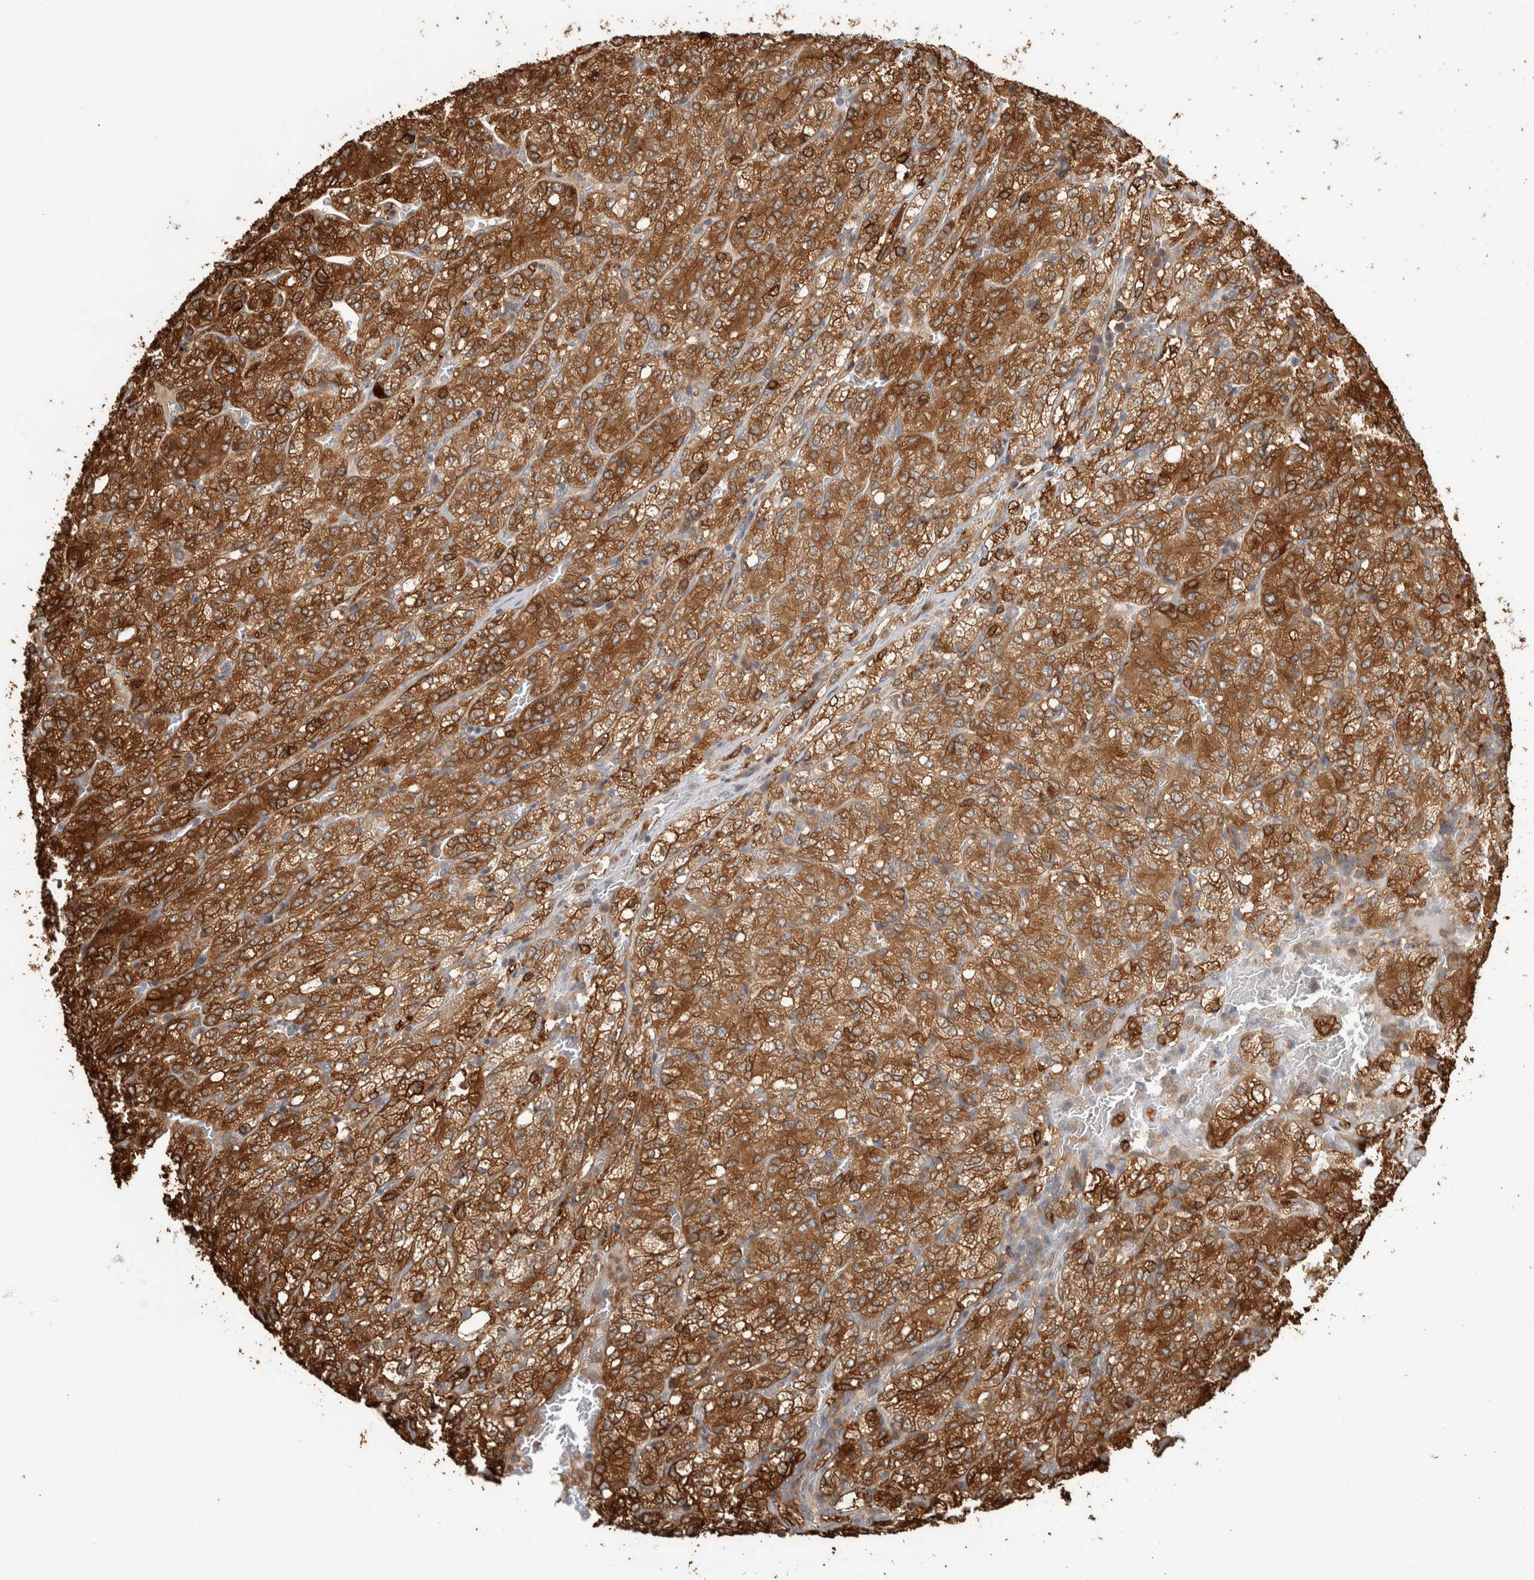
{"staining": {"intensity": "strong", "quantity": ">75%", "location": "cytoplasmic/membranous"}, "tissue": "renal cancer", "cell_type": "Tumor cells", "image_type": "cancer", "snomed": [{"axis": "morphology", "description": "Adenocarcinoma, NOS"}, {"axis": "topography", "description": "Kidney"}], "caption": "Immunohistochemical staining of adenocarcinoma (renal) displays high levels of strong cytoplasmic/membranous staining in about >75% of tumor cells.", "gene": "CNTROB", "patient": {"sex": "male", "age": 77}}